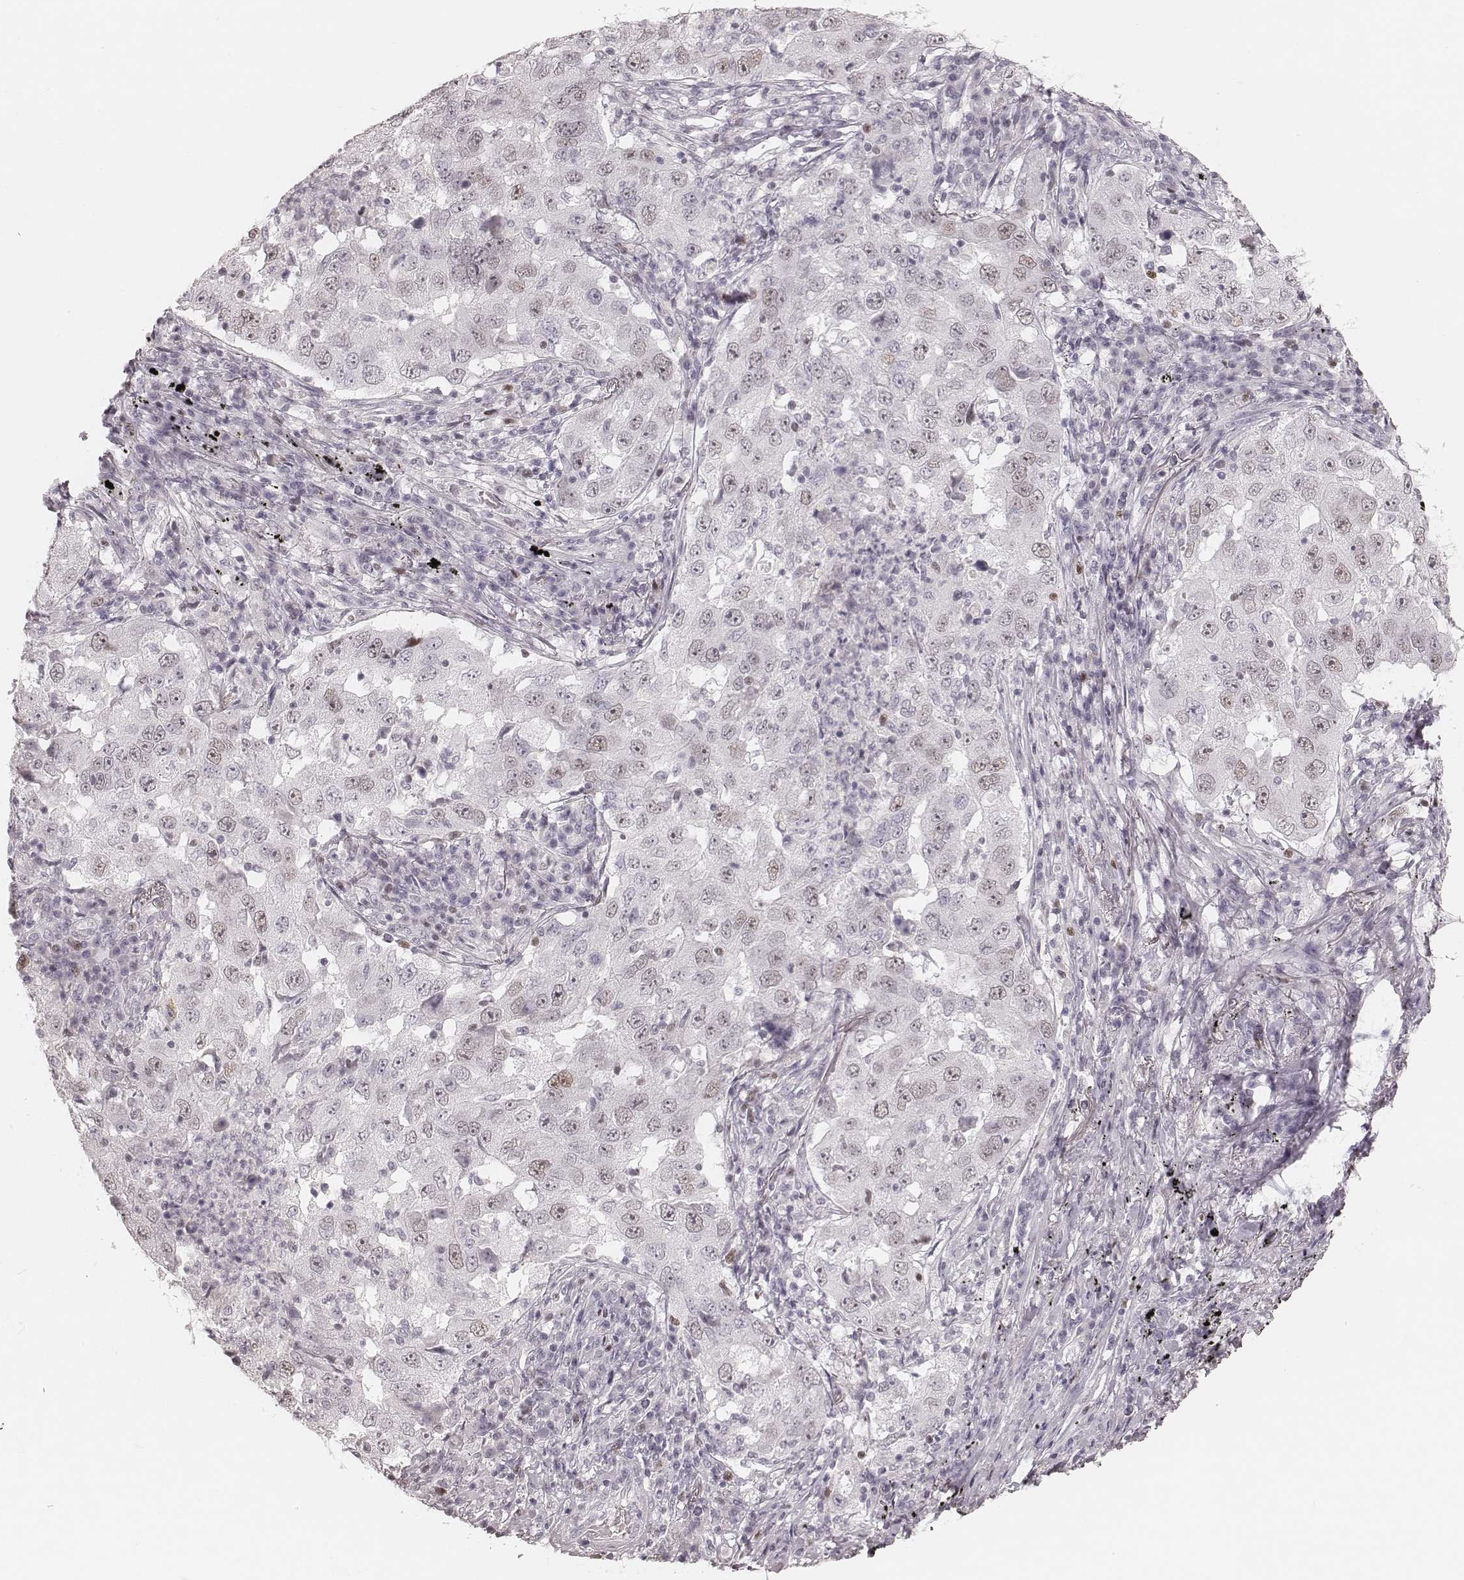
{"staining": {"intensity": "negative", "quantity": "none", "location": "none"}, "tissue": "lung cancer", "cell_type": "Tumor cells", "image_type": "cancer", "snomed": [{"axis": "morphology", "description": "Adenocarcinoma, NOS"}, {"axis": "topography", "description": "Lung"}], "caption": "Tumor cells show no significant protein staining in adenocarcinoma (lung). The staining was performed using DAB to visualize the protein expression in brown, while the nuclei were stained in blue with hematoxylin (Magnification: 20x).", "gene": "TEX37", "patient": {"sex": "male", "age": 73}}